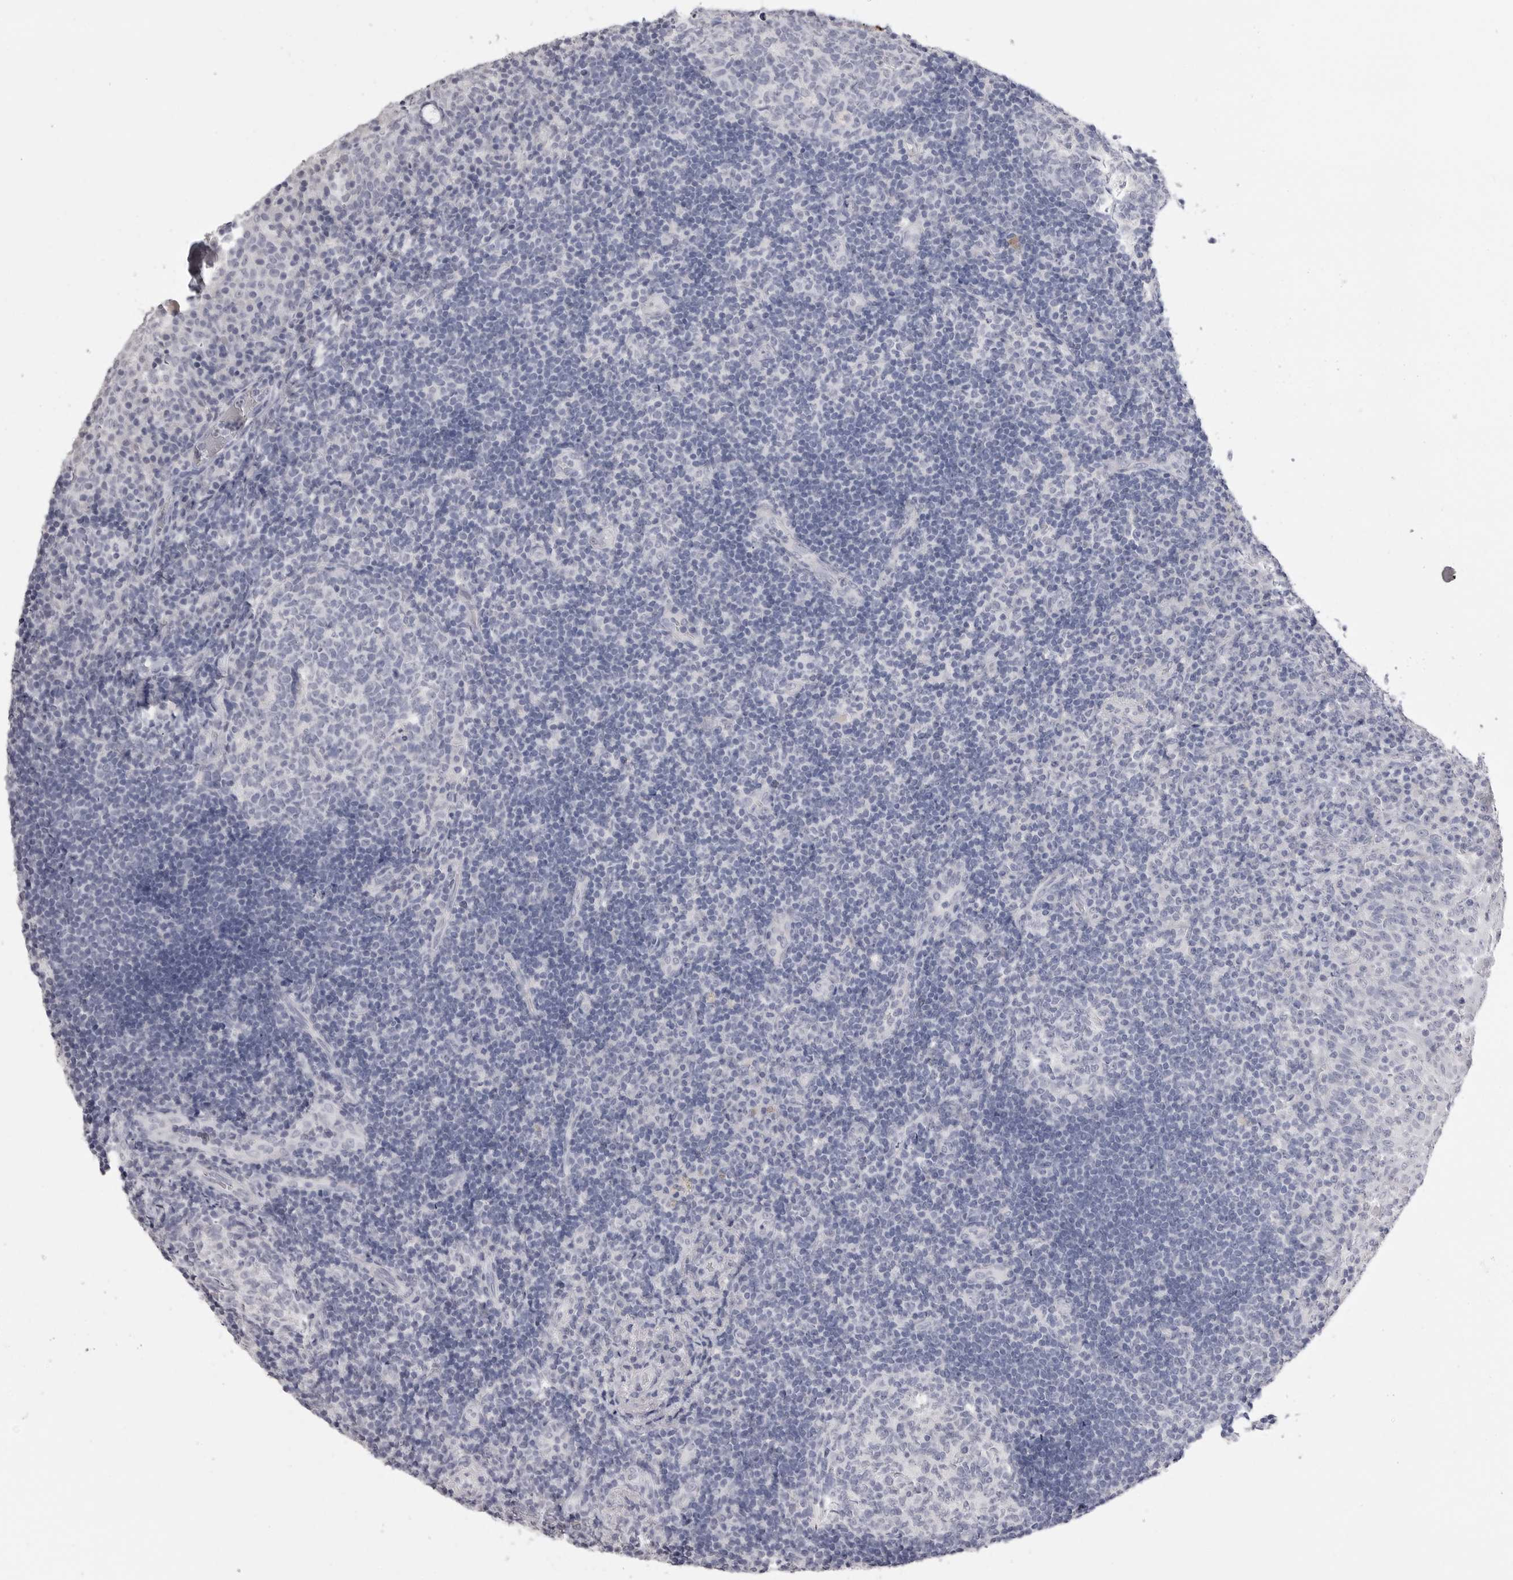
{"staining": {"intensity": "negative", "quantity": "none", "location": "none"}, "tissue": "tonsil", "cell_type": "Germinal center cells", "image_type": "normal", "snomed": [{"axis": "morphology", "description": "Normal tissue, NOS"}, {"axis": "topography", "description": "Tonsil"}], "caption": "The IHC micrograph has no significant positivity in germinal center cells of tonsil. (Stains: DAB (3,3'-diaminobenzidine) immunohistochemistry (IHC) with hematoxylin counter stain, Microscopy: brightfield microscopy at high magnification).", "gene": "CPB1", "patient": {"sex": "female", "age": 40}}